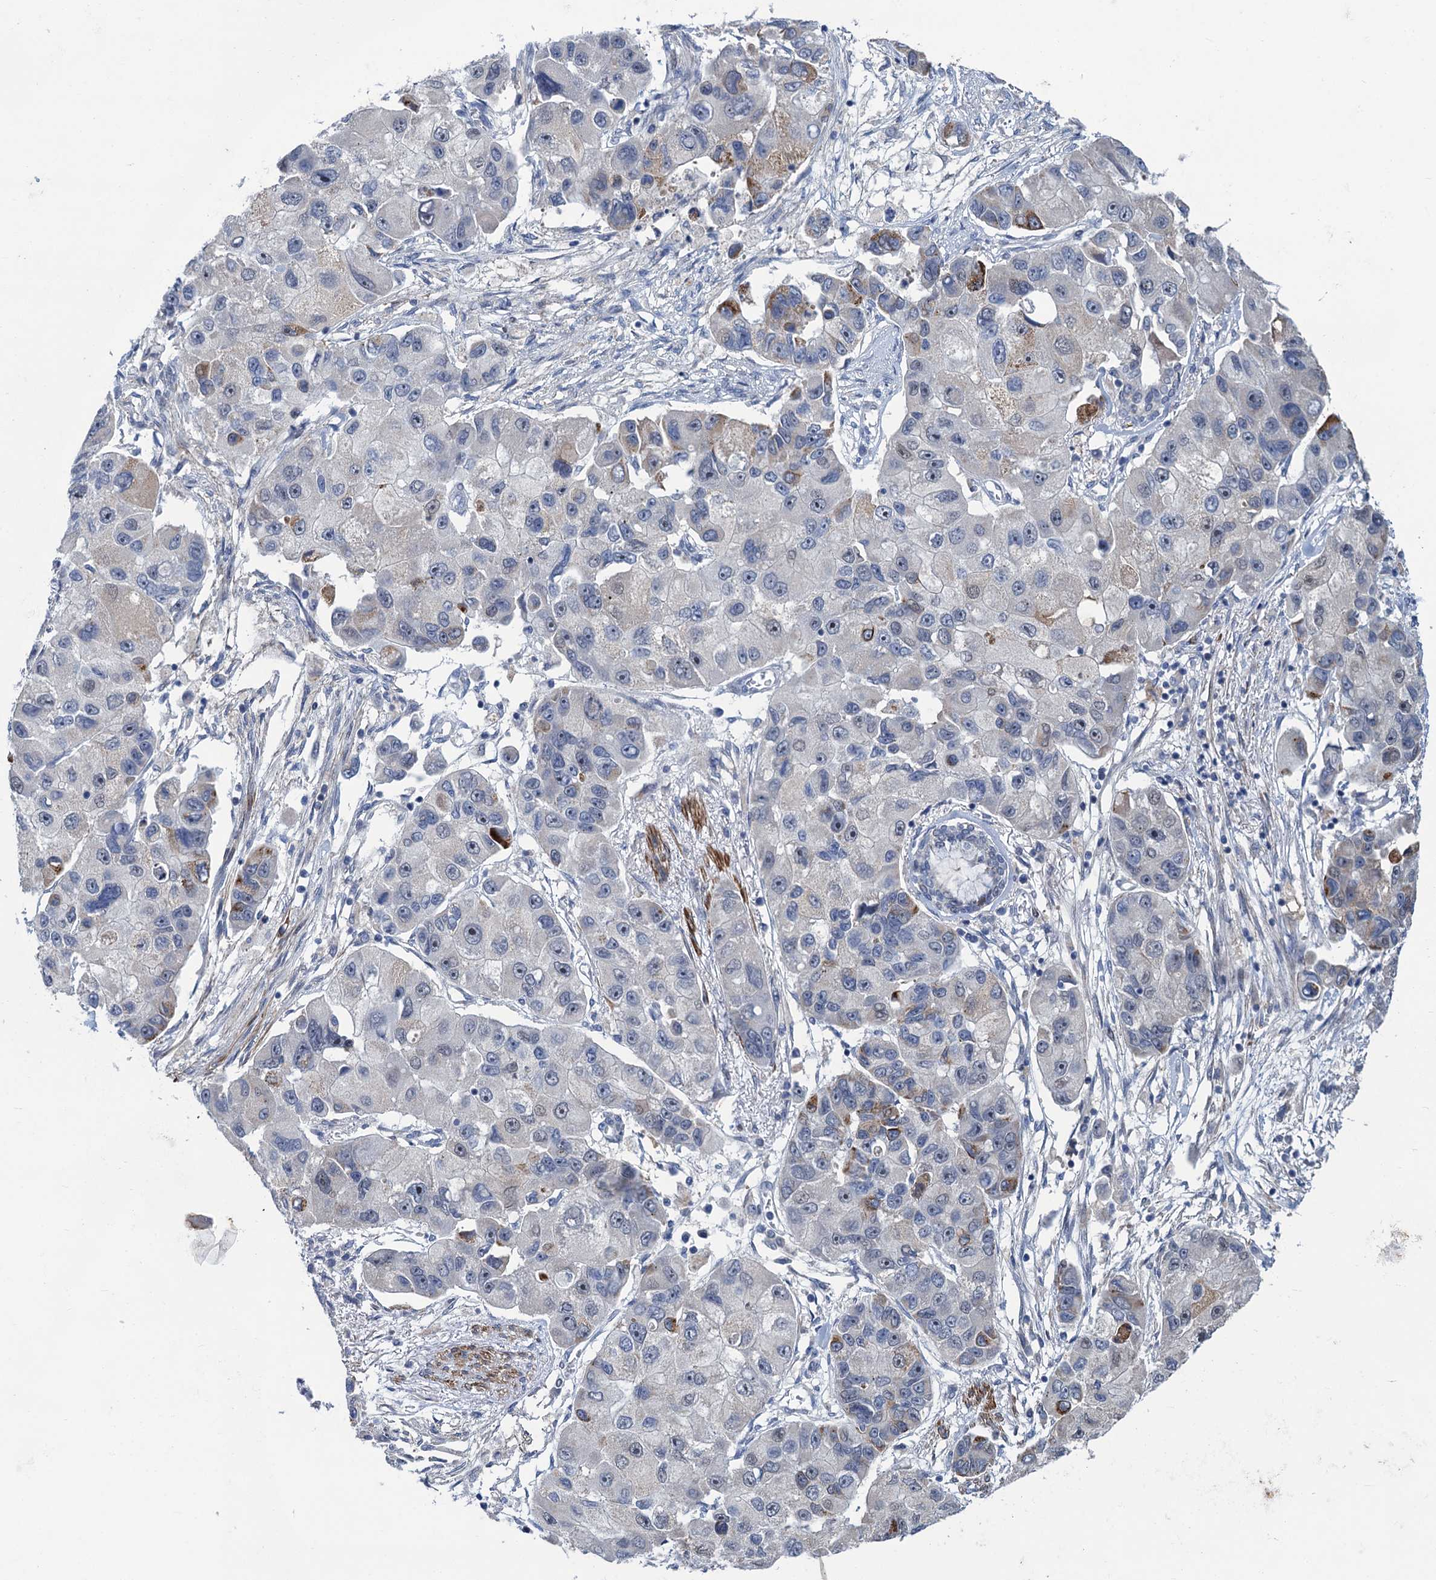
{"staining": {"intensity": "moderate", "quantity": "<25%", "location": "cytoplasmic/membranous"}, "tissue": "lung cancer", "cell_type": "Tumor cells", "image_type": "cancer", "snomed": [{"axis": "morphology", "description": "Adenocarcinoma, NOS"}, {"axis": "topography", "description": "Lung"}], "caption": "A brown stain labels moderate cytoplasmic/membranous staining of a protein in lung cancer (adenocarcinoma) tumor cells.", "gene": "ESYT3", "patient": {"sex": "female", "age": 54}}